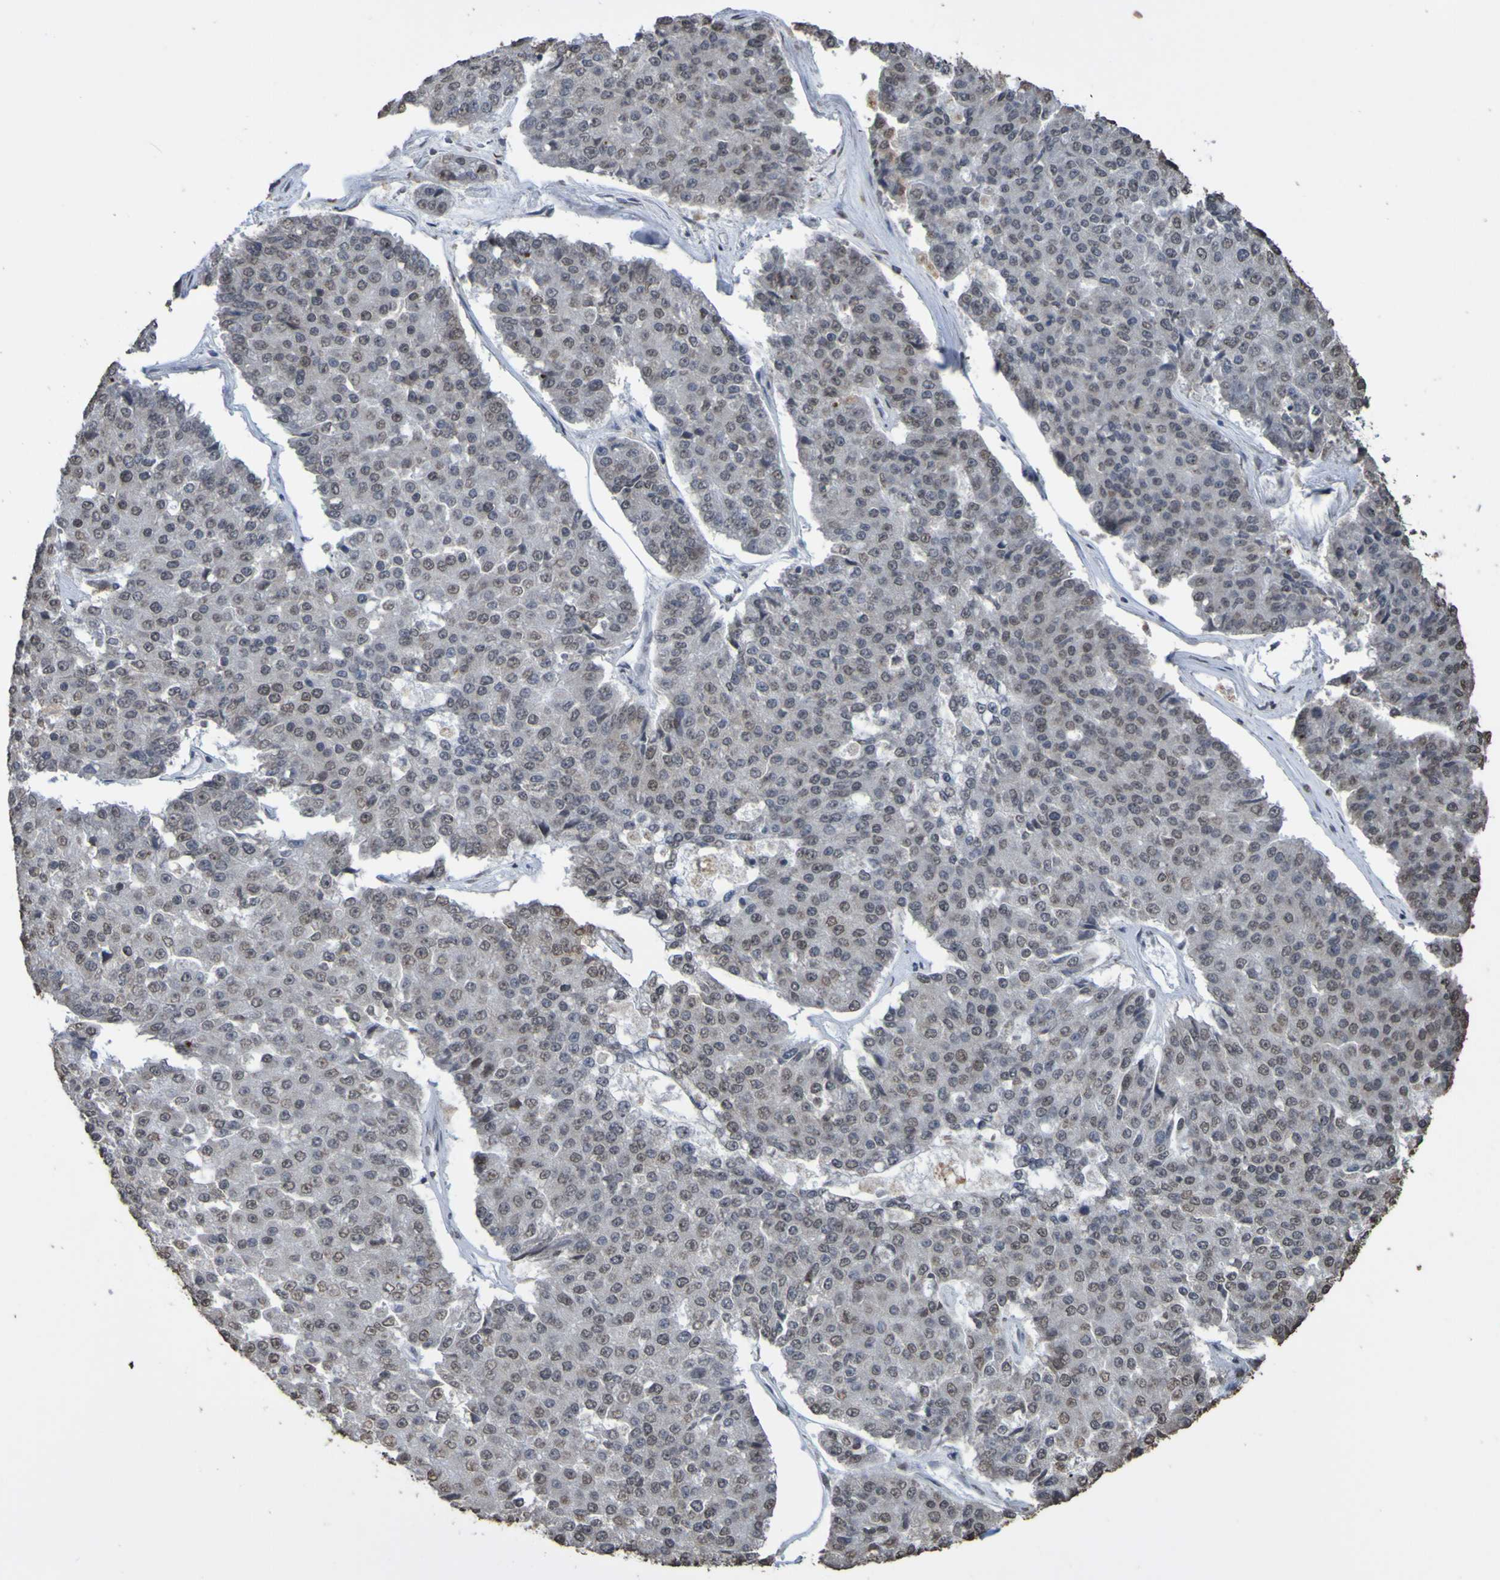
{"staining": {"intensity": "weak", "quantity": "<25%", "location": "nuclear"}, "tissue": "pancreatic cancer", "cell_type": "Tumor cells", "image_type": "cancer", "snomed": [{"axis": "morphology", "description": "Adenocarcinoma, NOS"}, {"axis": "topography", "description": "Pancreas"}], "caption": "High power microscopy histopathology image of an immunohistochemistry image of pancreatic cancer, revealing no significant expression in tumor cells.", "gene": "ALKBH2", "patient": {"sex": "male", "age": 50}}